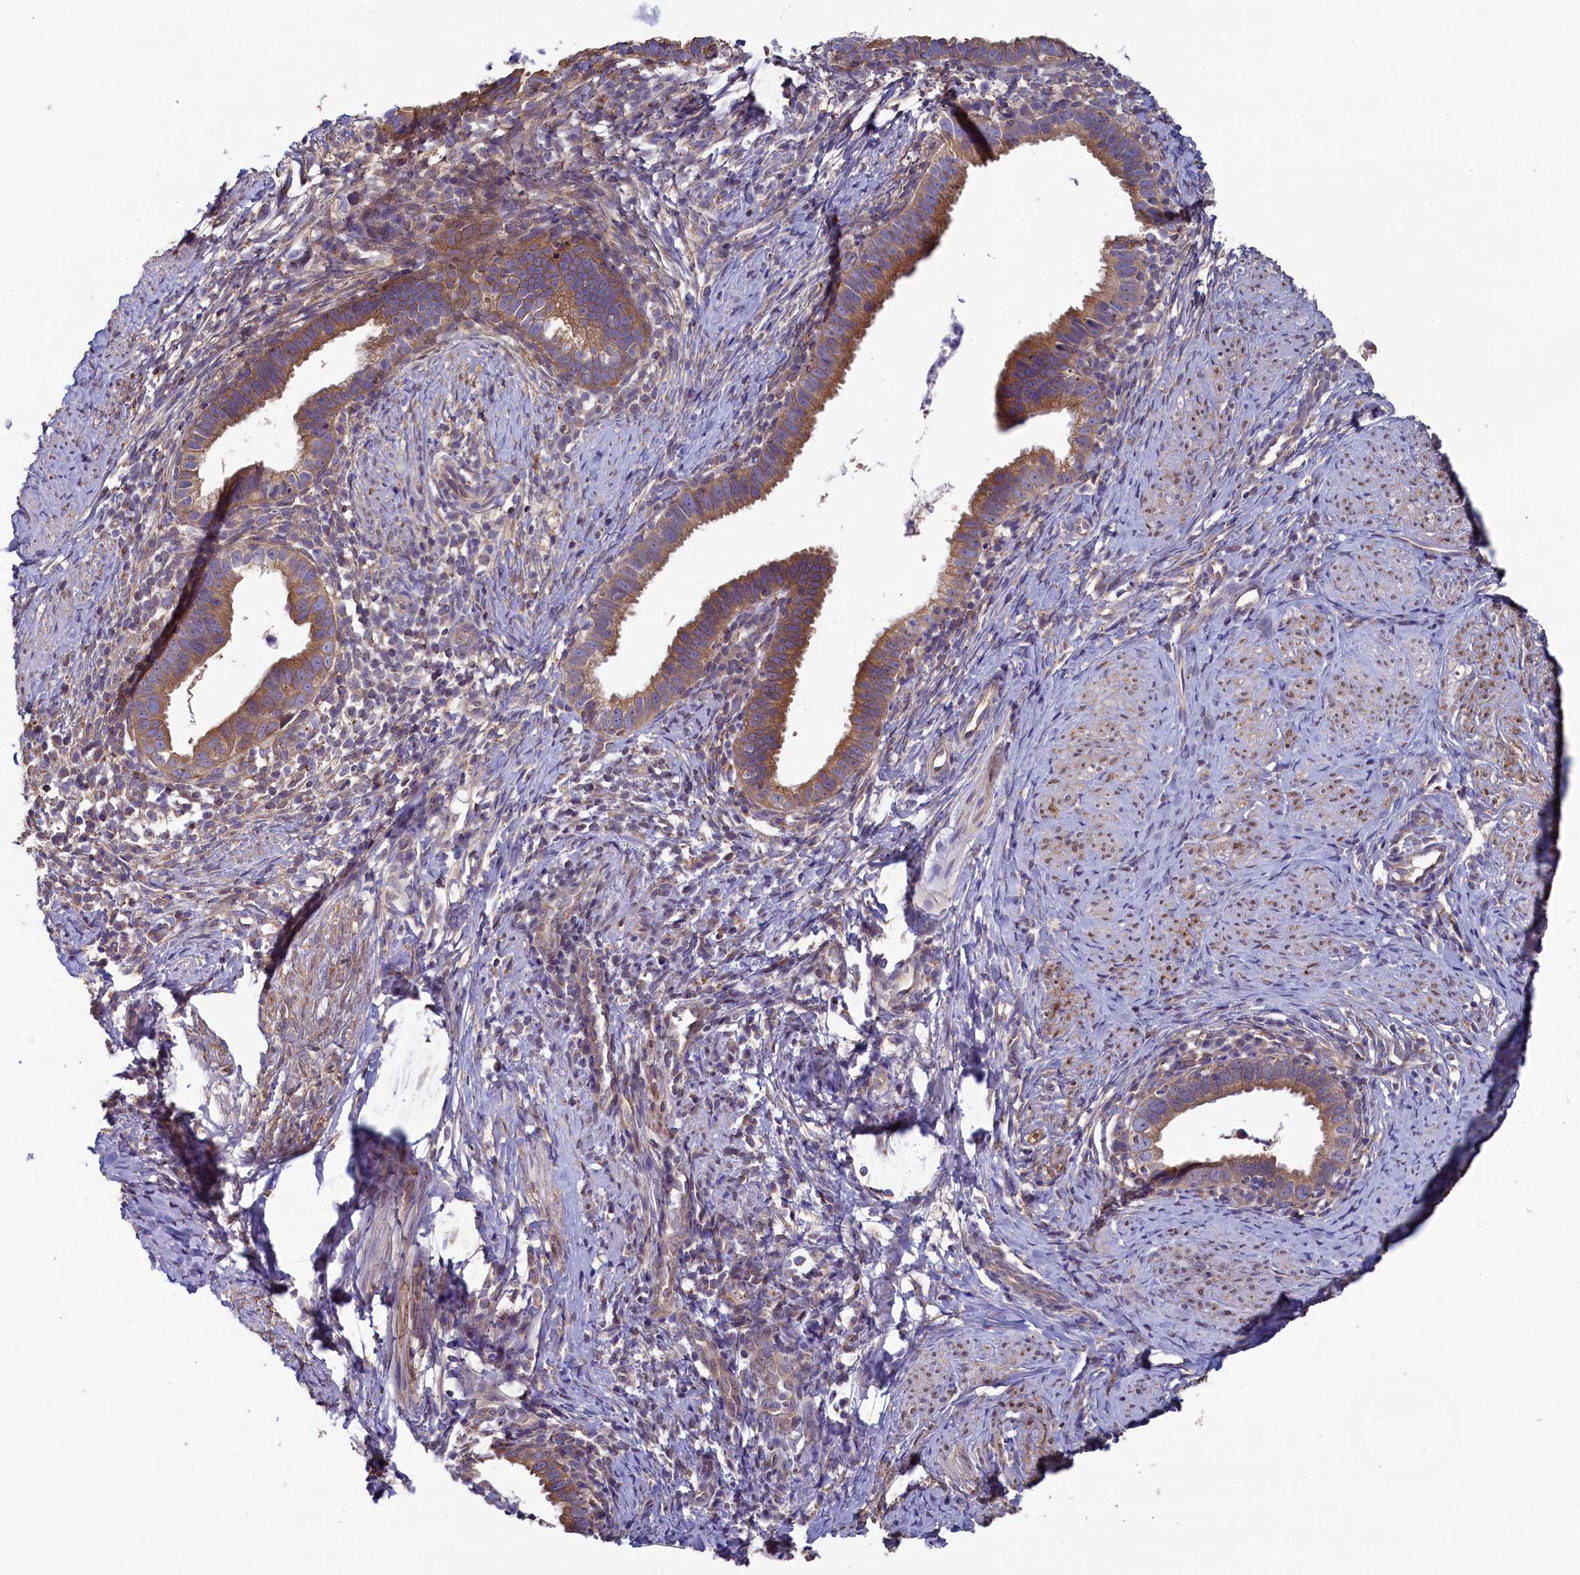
{"staining": {"intensity": "moderate", "quantity": ">75%", "location": "cytoplasmic/membranous"}, "tissue": "cervical cancer", "cell_type": "Tumor cells", "image_type": "cancer", "snomed": [{"axis": "morphology", "description": "Adenocarcinoma, NOS"}, {"axis": "topography", "description": "Cervix"}], "caption": "An image of human cervical adenocarcinoma stained for a protein reveals moderate cytoplasmic/membranous brown staining in tumor cells.", "gene": "SPATA2L", "patient": {"sex": "female", "age": 36}}